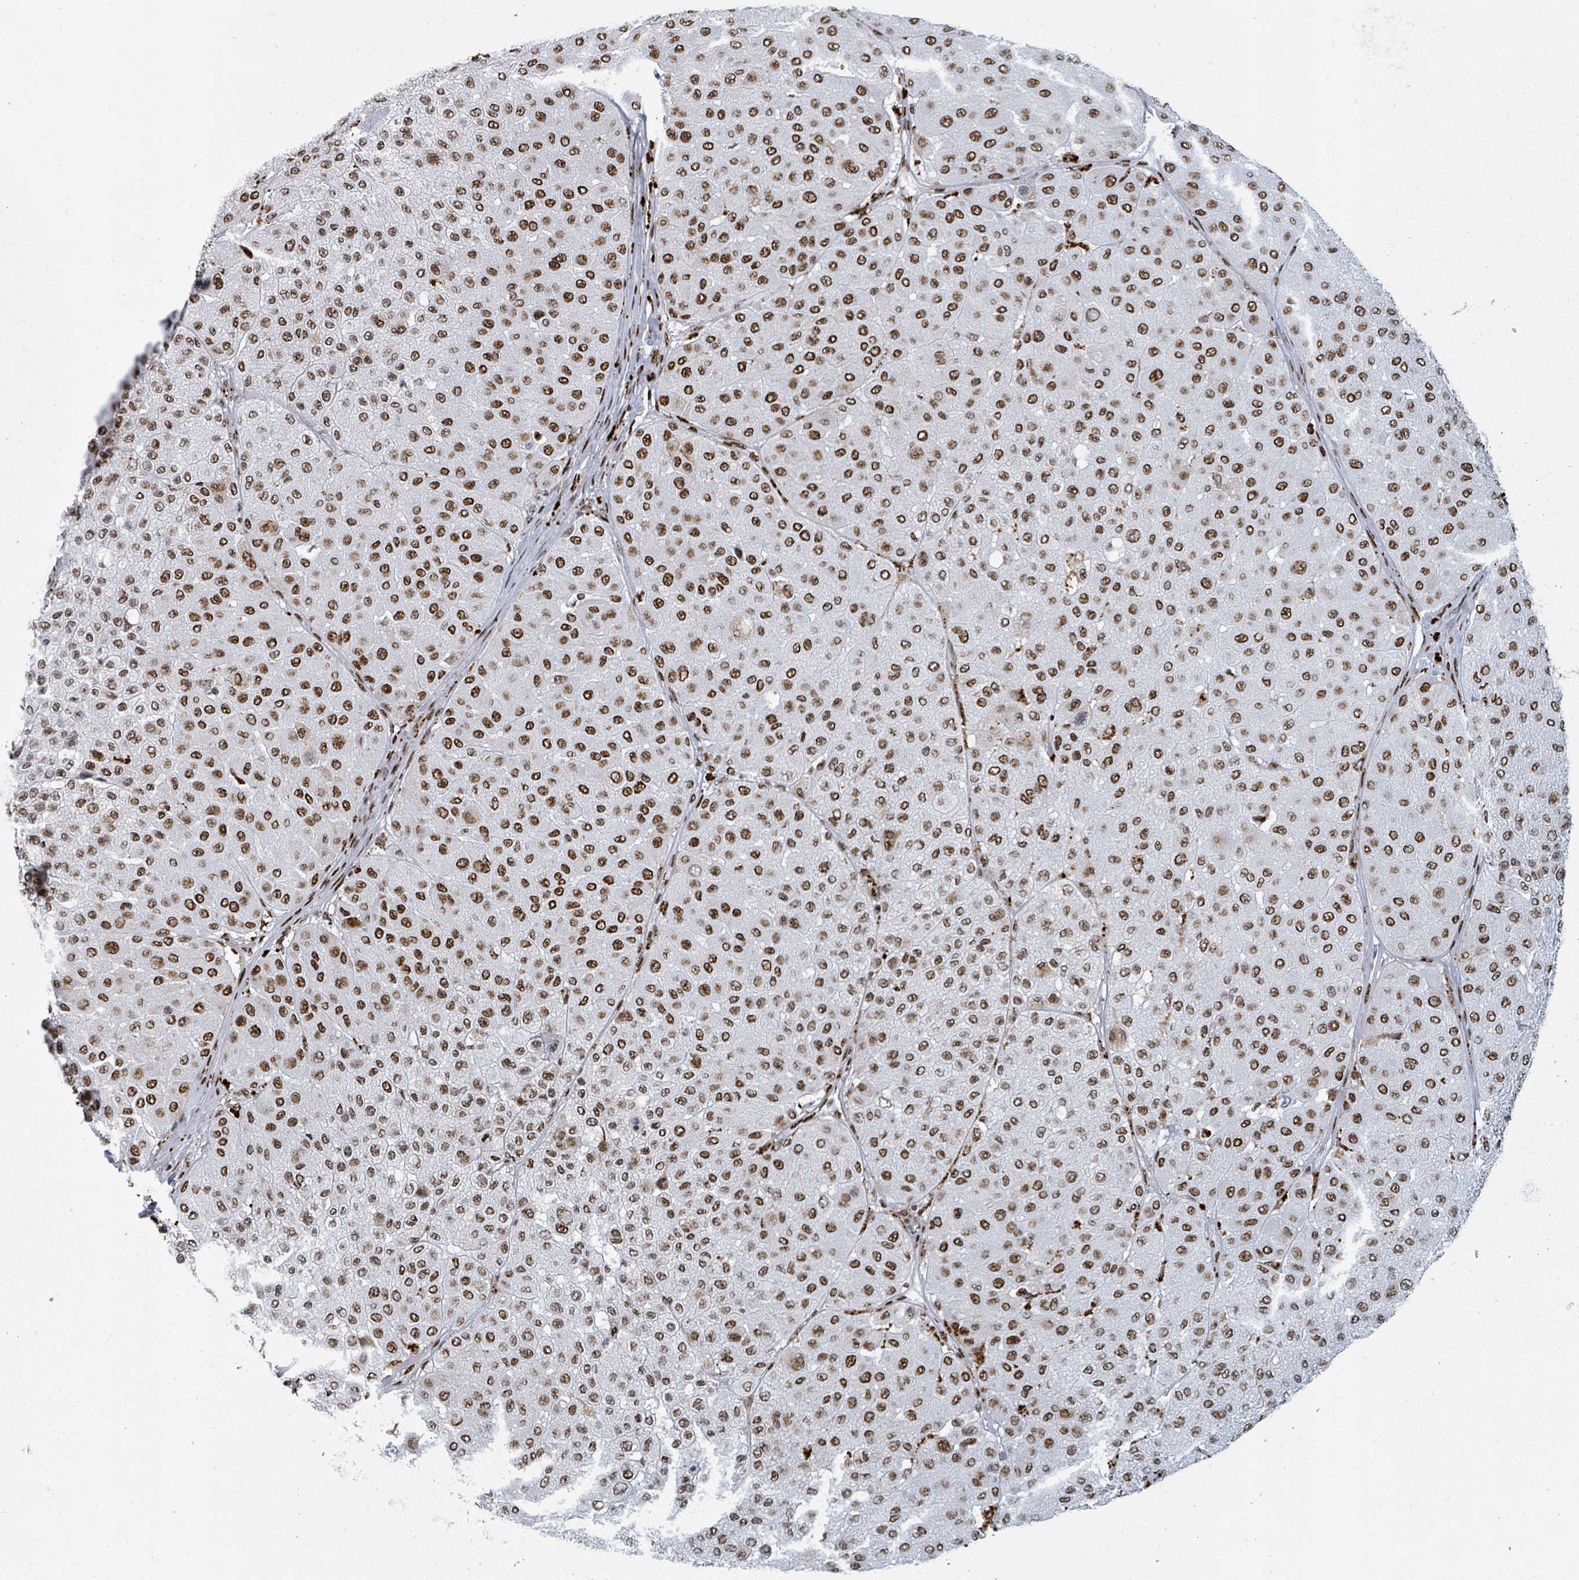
{"staining": {"intensity": "moderate", "quantity": ">75%", "location": "nuclear"}, "tissue": "melanoma", "cell_type": "Tumor cells", "image_type": "cancer", "snomed": [{"axis": "morphology", "description": "Malignant melanoma, Metastatic site"}, {"axis": "topography", "description": "Smooth muscle"}], "caption": "Immunohistochemistry (DAB) staining of melanoma reveals moderate nuclear protein staining in approximately >75% of tumor cells. The staining was performed using DAB (3,3'-diaminobenzidine) to visualize the protein expression in brown, while the nuclei were stained in blue with hematoxylin (Magnification: 20x).", "gene": "DHX16", "patient": {"sex": "male", "age": 41}}